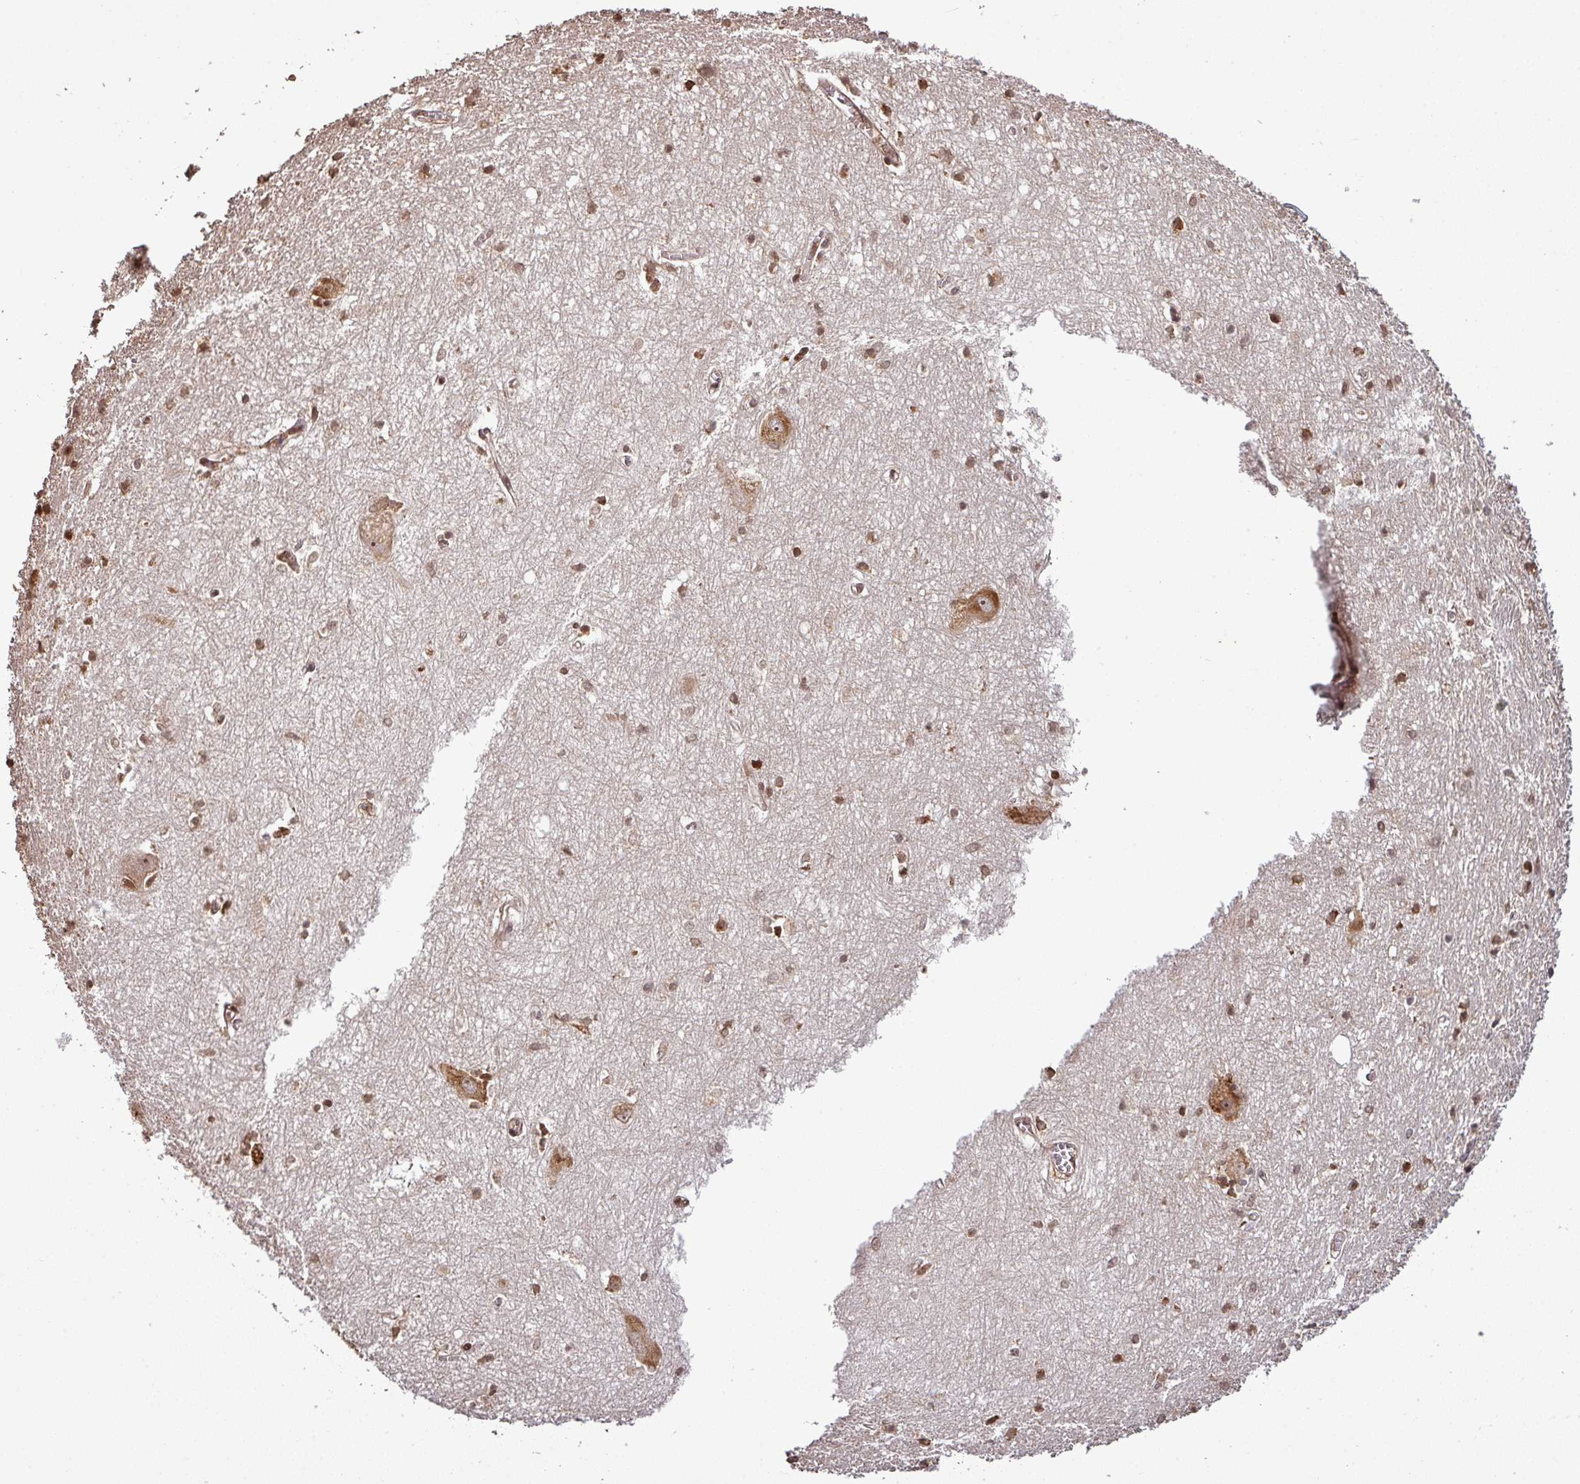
{"staining": {"intensity": "moderate", "quantity": "25%-75%", "location": "cytoplasmic/membranous,nuclear"}, "tissue": "hippocampus", "cell_type": "Glial cells", "image_type": "normal", "snomed": [{"axis": "morphology", "description": "Normal tissue, NOS"}, {"axis": "topography", "description": "Hippocampus"}], "caption": "High-power microscopy captured an immunohistochemistry image of unremarkable hippocampus, revealing moderate cytoplasmic/membranous,nuclear expression in approximately 25%-75% of glial cells. Using DAB (3,3'-diaminobenzidine) (brown) and hematoxylin (blue) stains, captured at high magnification using brightfield microscopy.", "gene": "LRRC74B", "patient": {"sex": "female", "age": 64}}